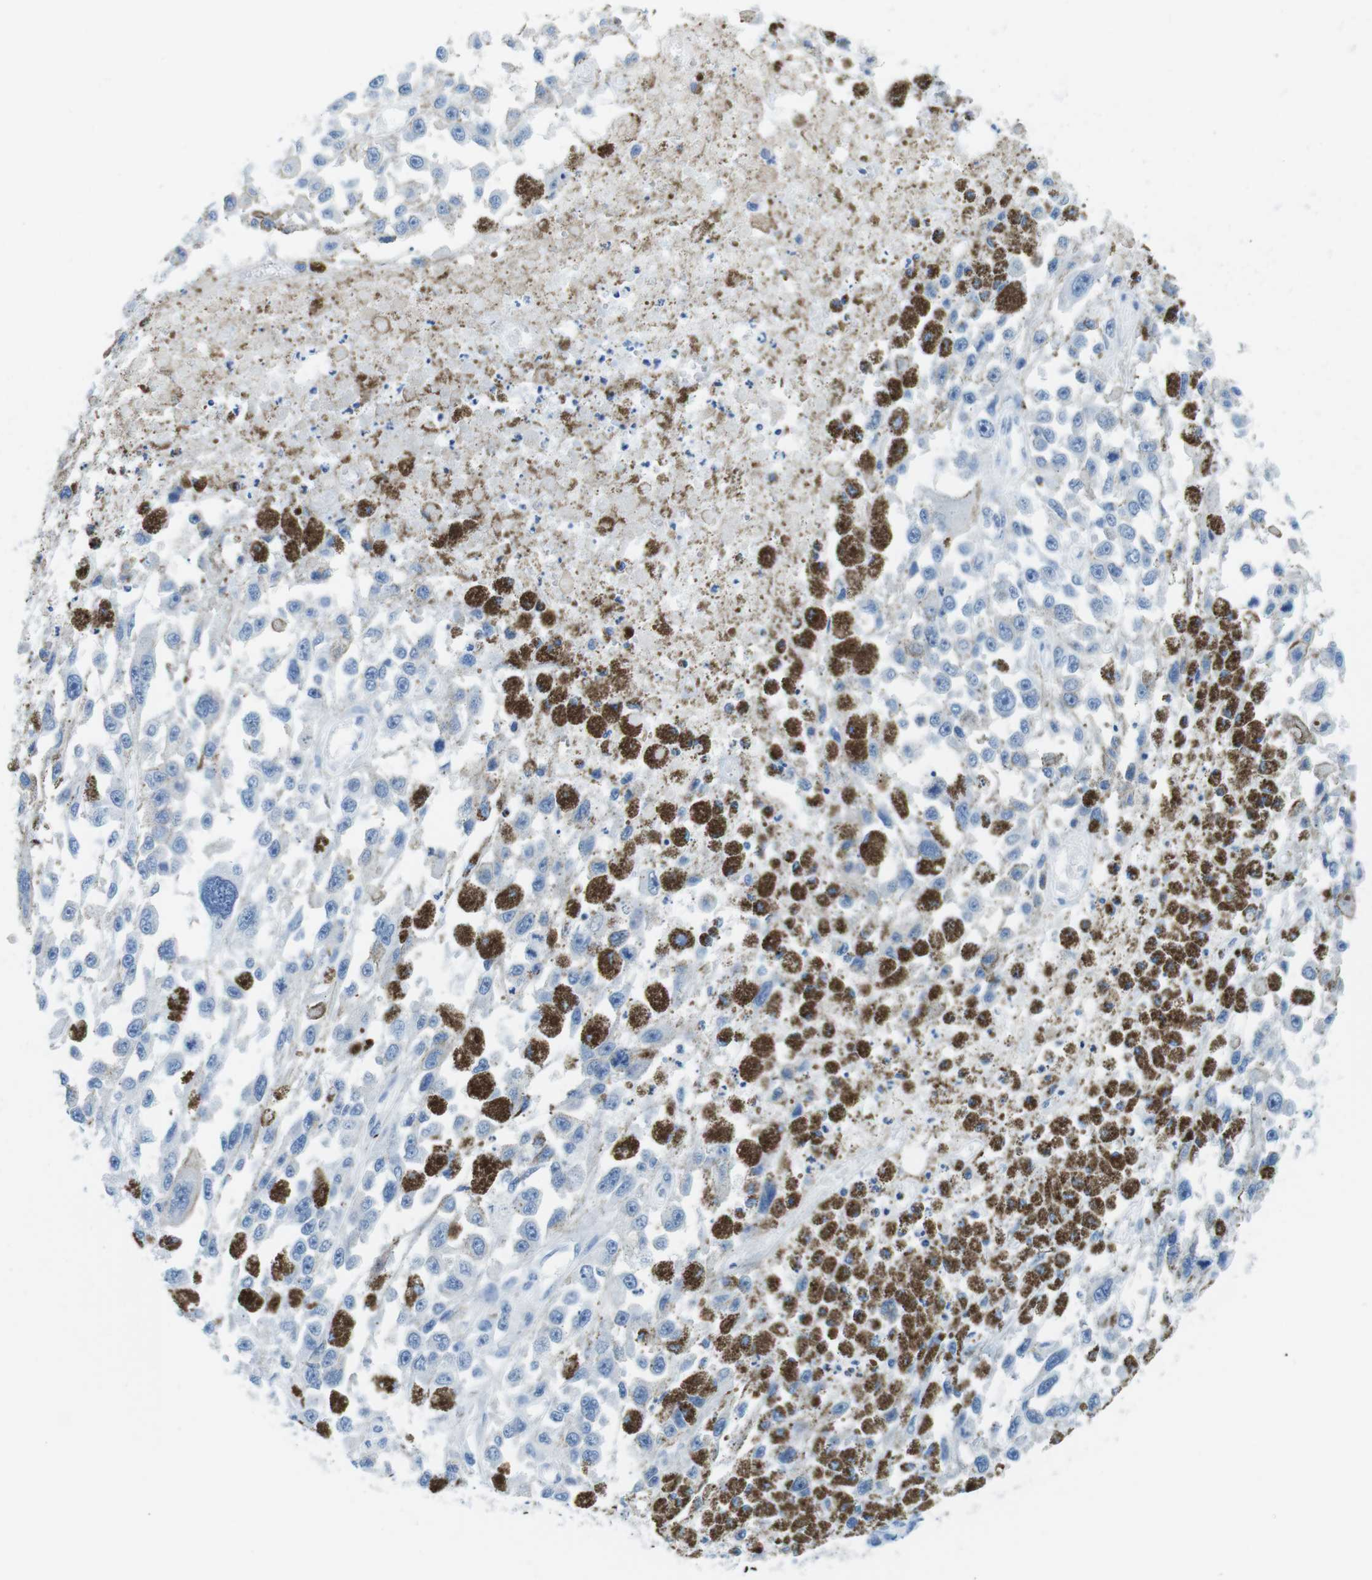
{"staining": {"intensity": "negative", "quantity": "none", "location": "none"}, "tissue": "melanoma", "cell_type": "Tumor cells", "image_type": "cancer", "snomed": [{"axis": "morphology", "description": "Malignant melanoma, Metastatic site"}, {"axis": "topography", "description": "Lymph node"}], "caption": "High power microscopy micrograph of an immunohistochemistry photomicrograph of malignant melanoma (metastatic site), revealing no significant expression in tumor cells.", "gene": "GAP43", "patient": {"sex": "male", "age": 59}}